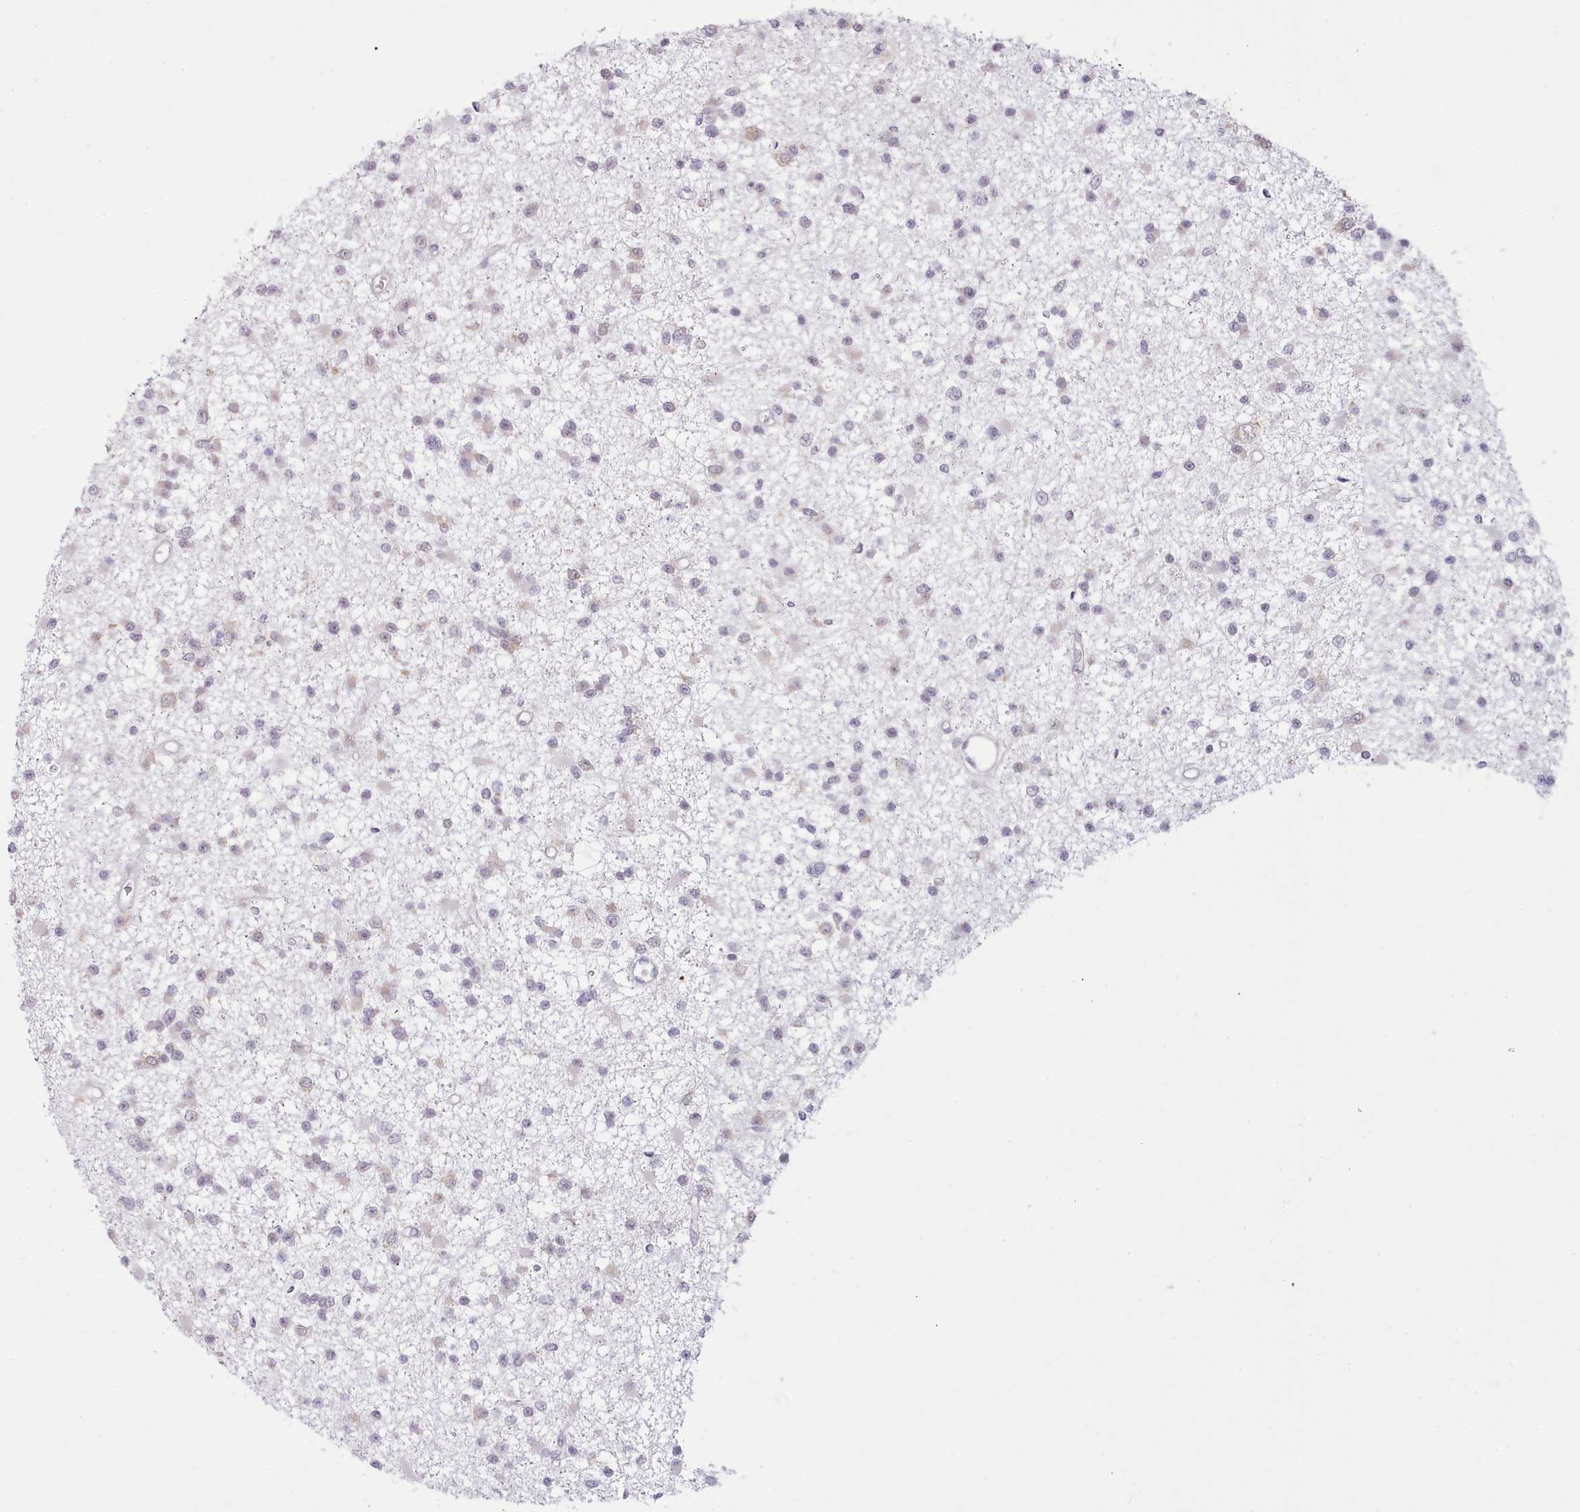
{"staining": {"intensity": "weak", "quantity": "<25%", "location": "cytoplasmic/membranous,nuclear"}, "tissue": "glioma", "cell_type": "Tumor cells", "image_type": "cancer", "snomed": [{"axis": "morphology", "description": "Glioma, malignant, Low grade"}, {"axis": "topography", "description": "Brain"}], "caption": "The micrograph demonstrates no staining of tumor cells in glioma.", "gene": "SEC61B", "patient": {"sex": "female", "age": 22}}